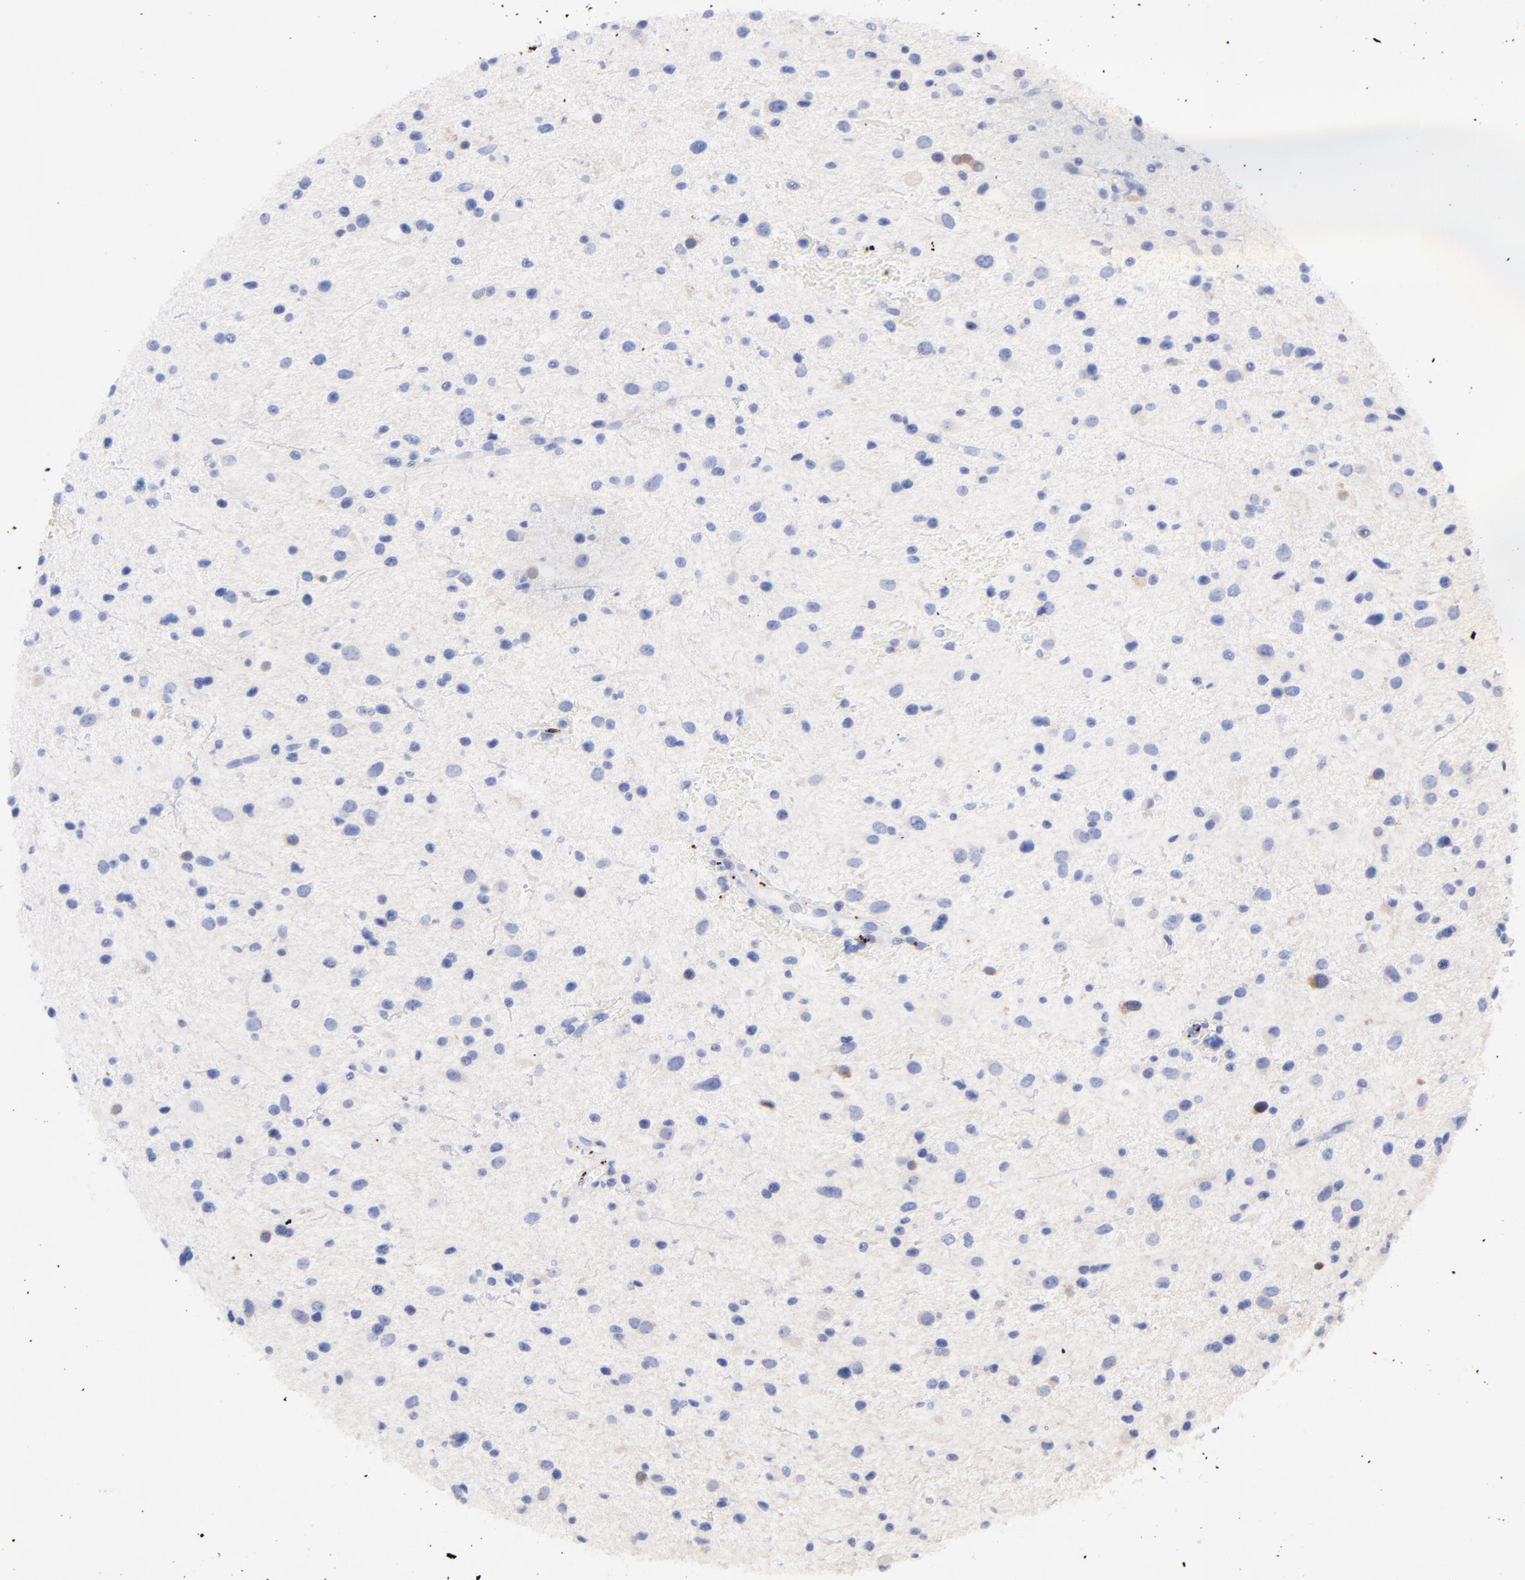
{"staining": {"intensity": "negative", "quantity": "none", "location": "none"}, "tissue": "glioma", "cell_type": "Tumor cells", "image_type": "cancer", "snomed": [{"axis": "morphology", "description": "Glioma, malignant, Low grade"}, {"axis": "topography", "description": "Brain"}], "caption": "A photomicrograph of human low-grade glioma (malignant) is negative for staining in tumor cells.", "gene": "CFAP57", "patient": {"sex": "female", "age": 32}}